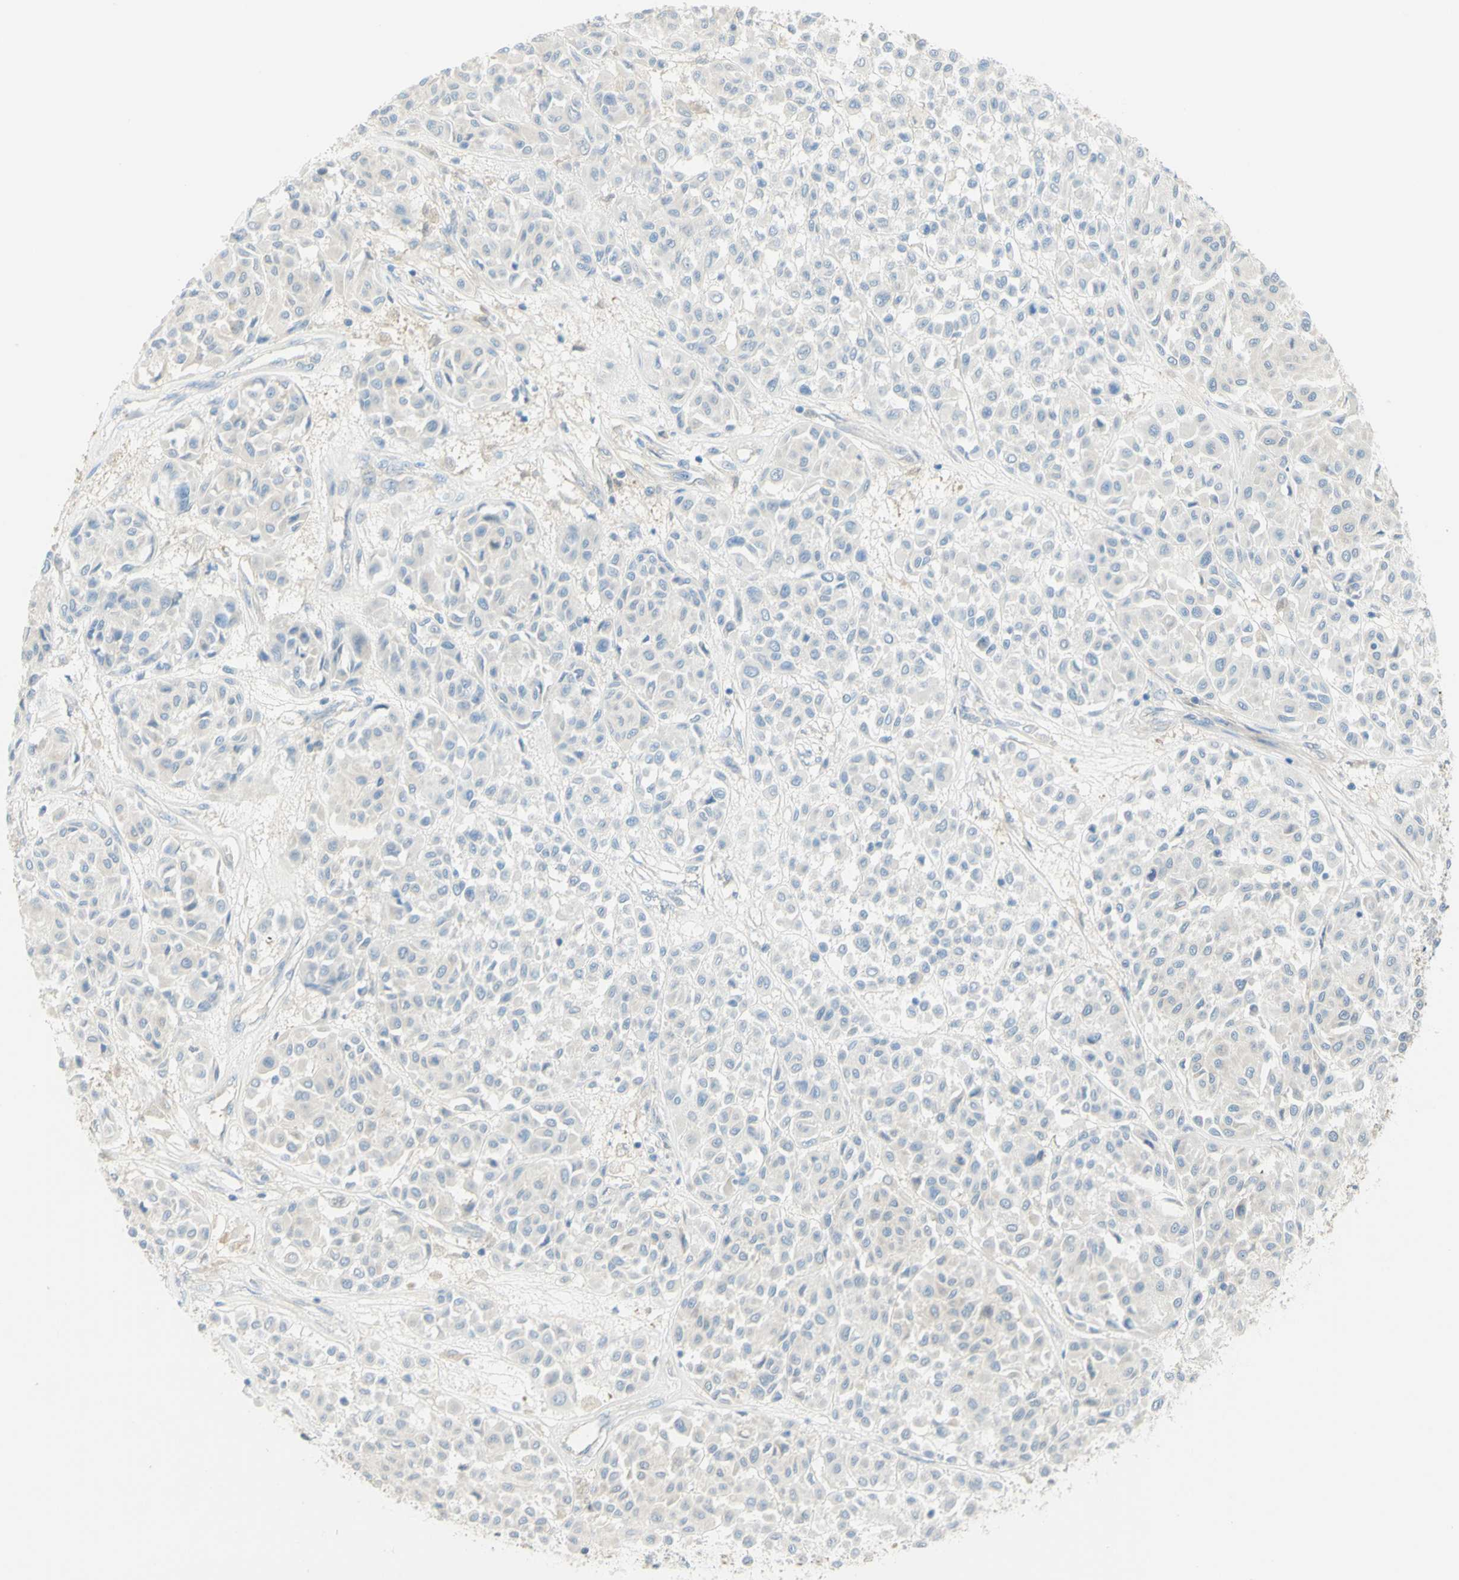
{"staining": {"intensity": "negative", "quantity": "none", "location": "none"}, "tissue": "melanoma", "cell_type": "Tumor cells", "image_type": "cancer", "snomed": [{"axis": "morphology", "description": "Malignant melanoma, Metastatic site"}, {"axis": "topography", "description": "Soft tissue"}], "caption": "Immunohistochemistry photomicrograph of neoplastic tissue: malignant melanoma (metastatic site) stained with DAB shows no significant protein staining in tumor cells.", "gene": "GCNT3", "patient": {"sex": "male", "age": 41}}